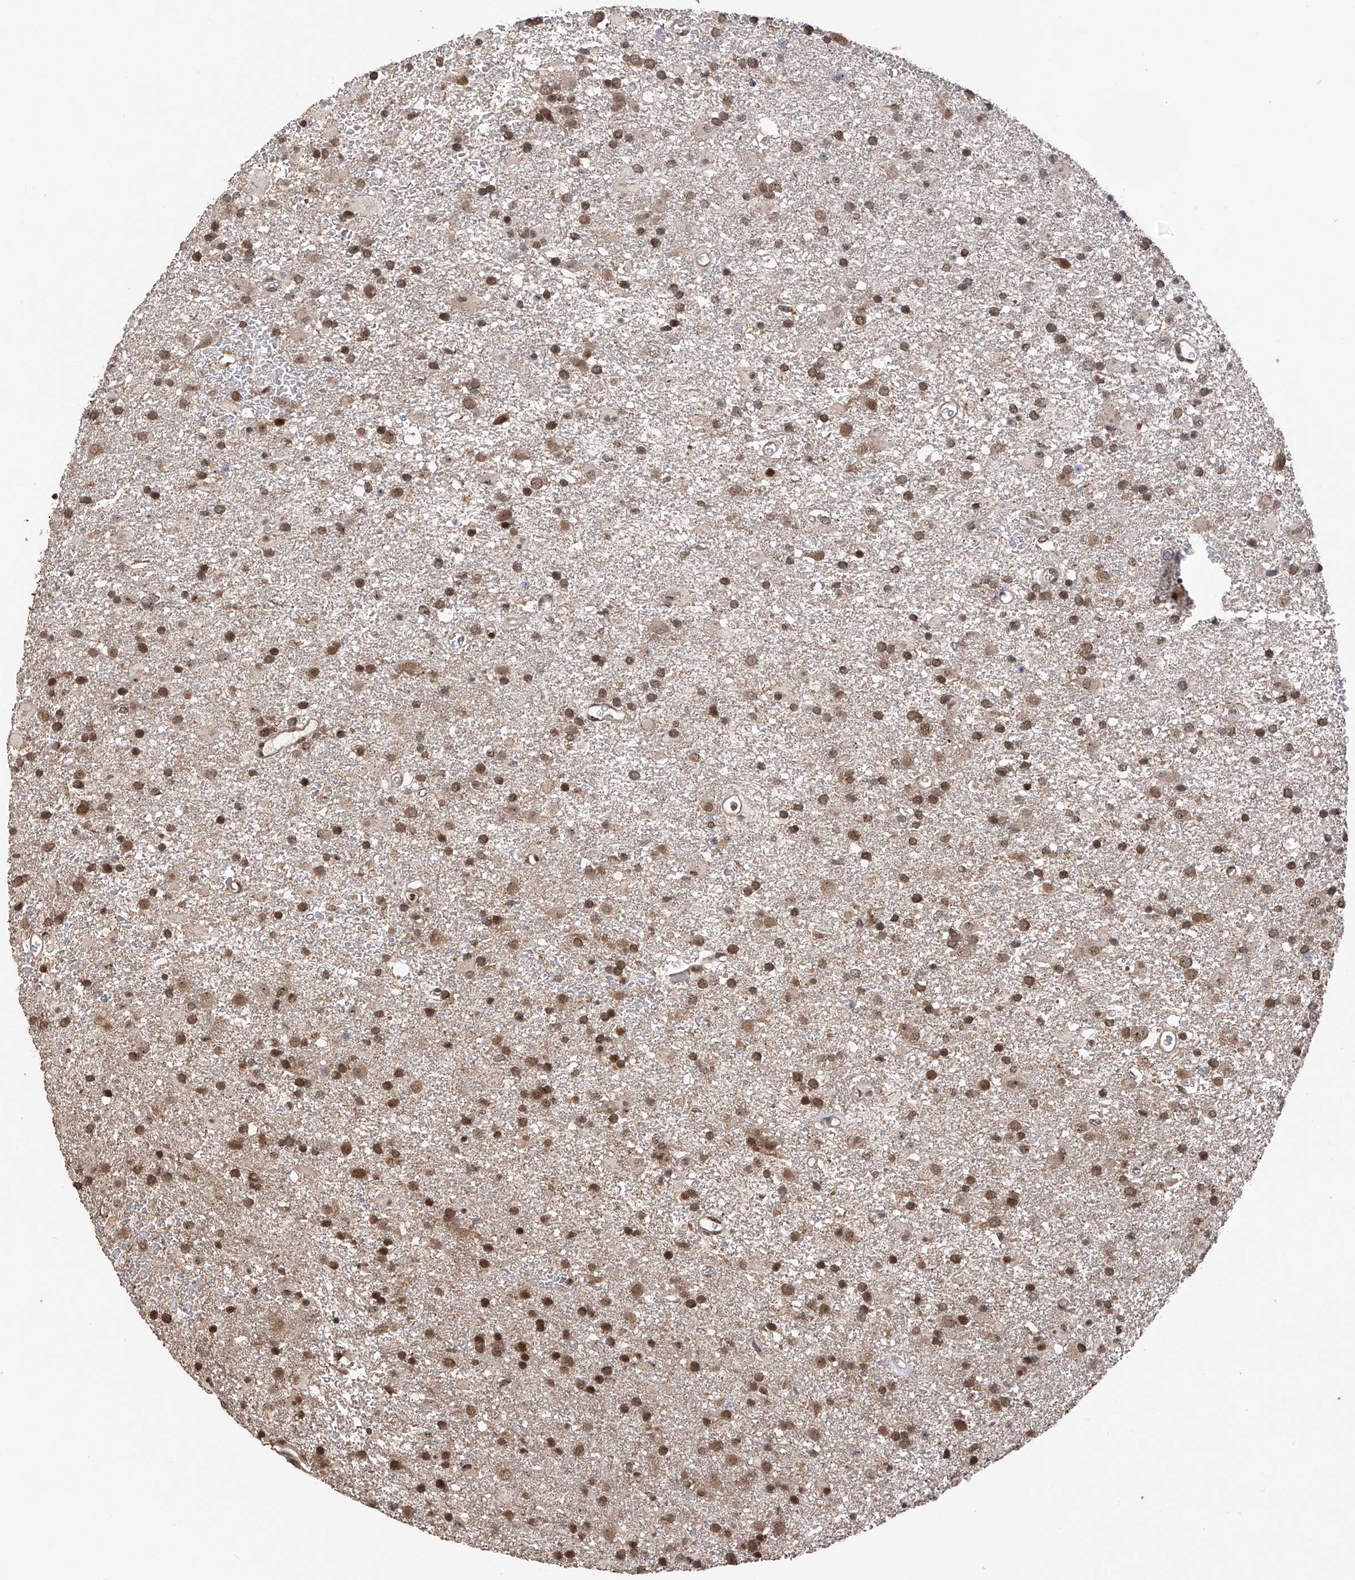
{"staining": {"intensity": "moderate", "quantity": ">75%", "location": "nuclear"}, "tissue": "glioma", "cell_type": "Tumor cells", "image_type": "cancer", "snomed": [{"axis": "morphology", "description": "Glioma, malignant, Low grade"}, {"axis": "topography", "description": "Brain"}], "caption": "Moderate nuclear staining for a protein is present in about >75% of tumor cells of malignant low-grade glioma using immunohistochemistry (IHC).", "gene": "DNAJC9", "patient": {"sex": "male", "age": 65}}